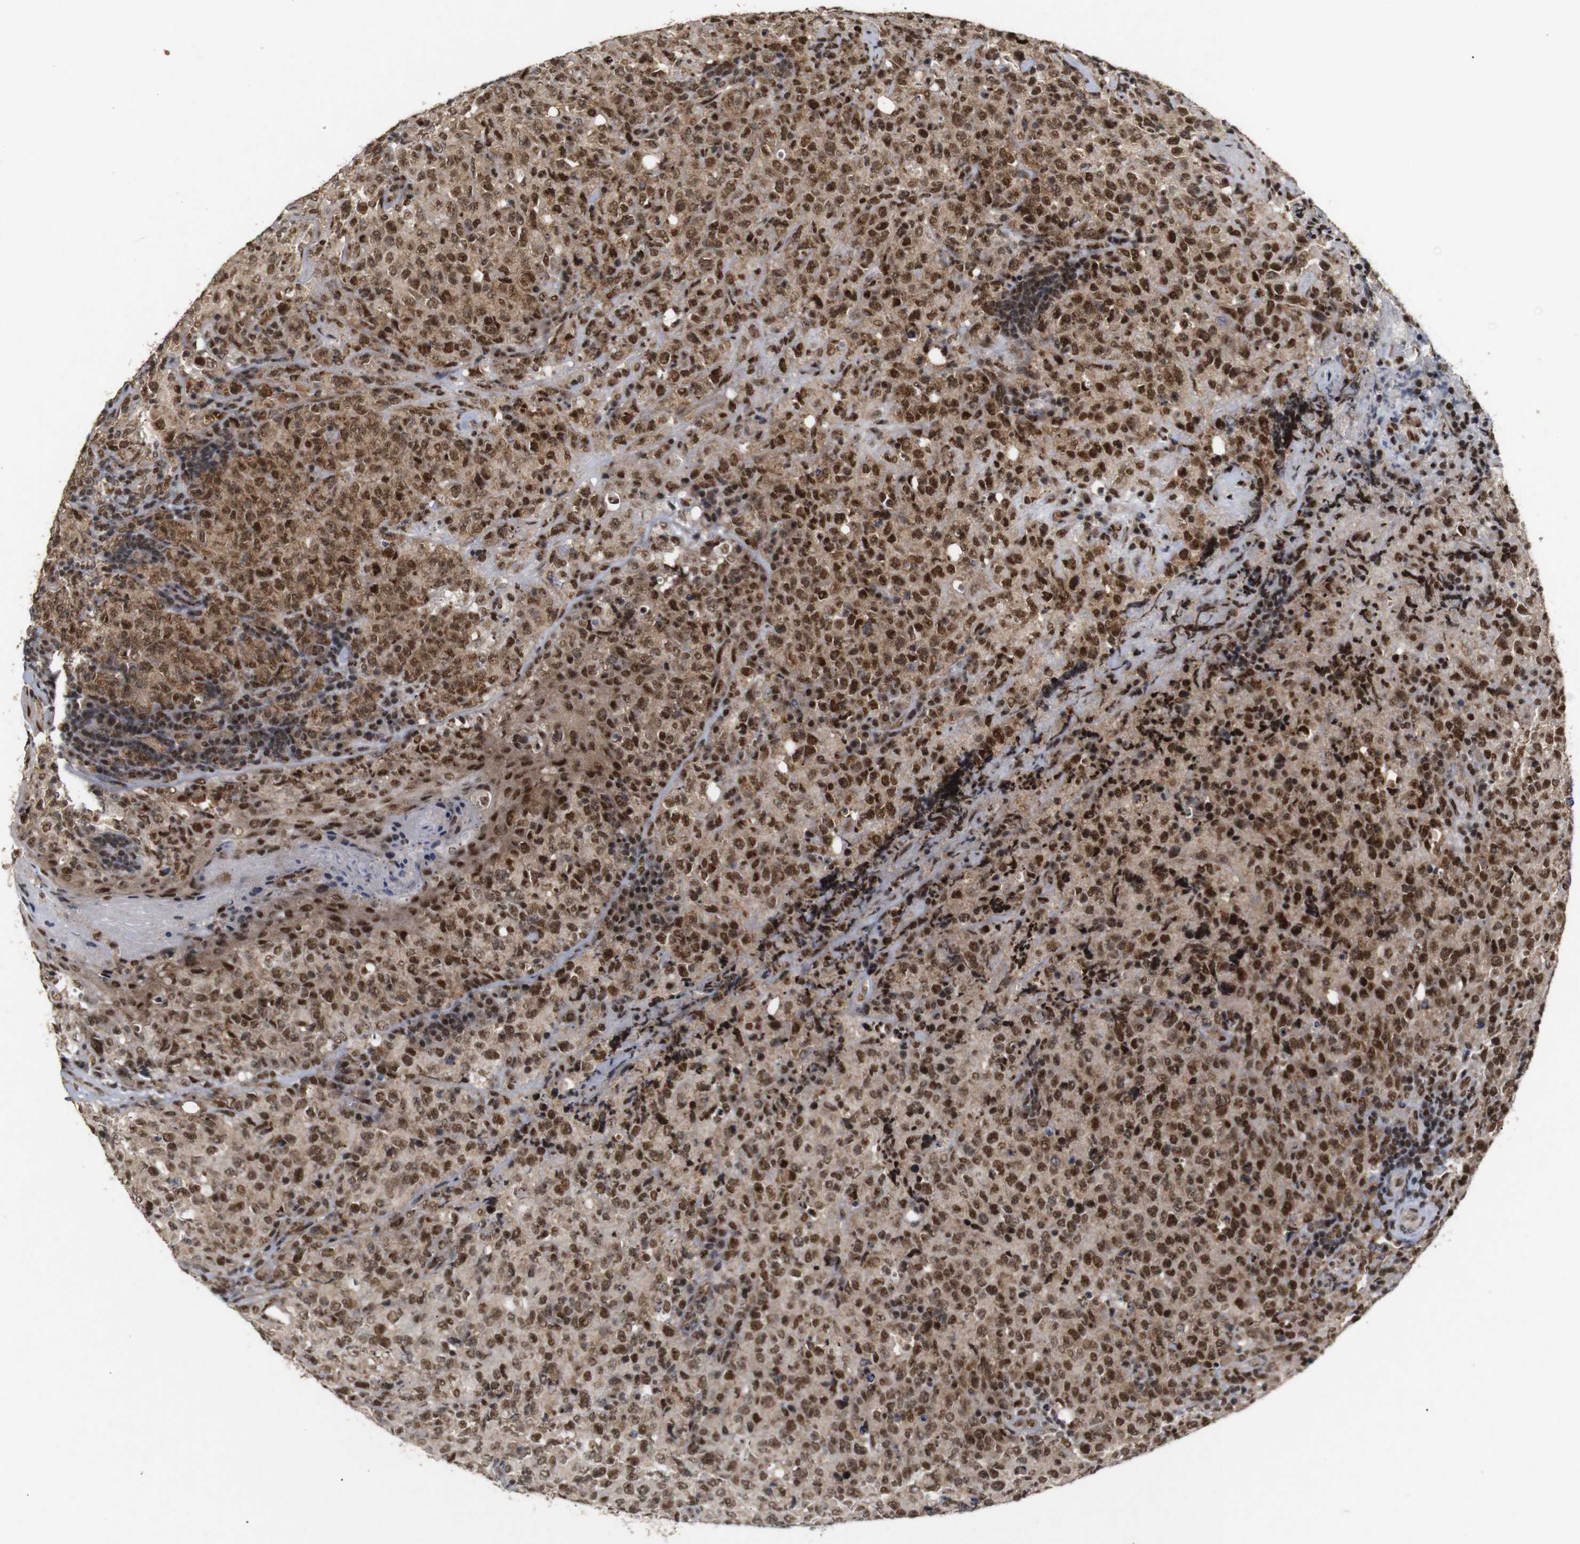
{"staining": {"intensity": "moderate", "quantity": ">75%", "location": "cytoplasmic/membranous,nuclear"}, "tissue": "lymphoma", "cell_type": "Tumor cells", "image_type": "cancer", "snomed": [{"axis": "morphology", "description": "Malignant lymphoma, non-Hodgkin's type, High grade"}, {"axis": "topography", "description": "Tonsil"}], "caption": "Malignant lymphoma, non-Hodgkin's type (high-grade) was stained to show a protein in brown. There is medium levels of moderate cytoplasmic/membranous and nuclear expression in approximately >75% of tumor cells.", "gene": "PYM1", "patient": {"sex": "female", "age": 36}}